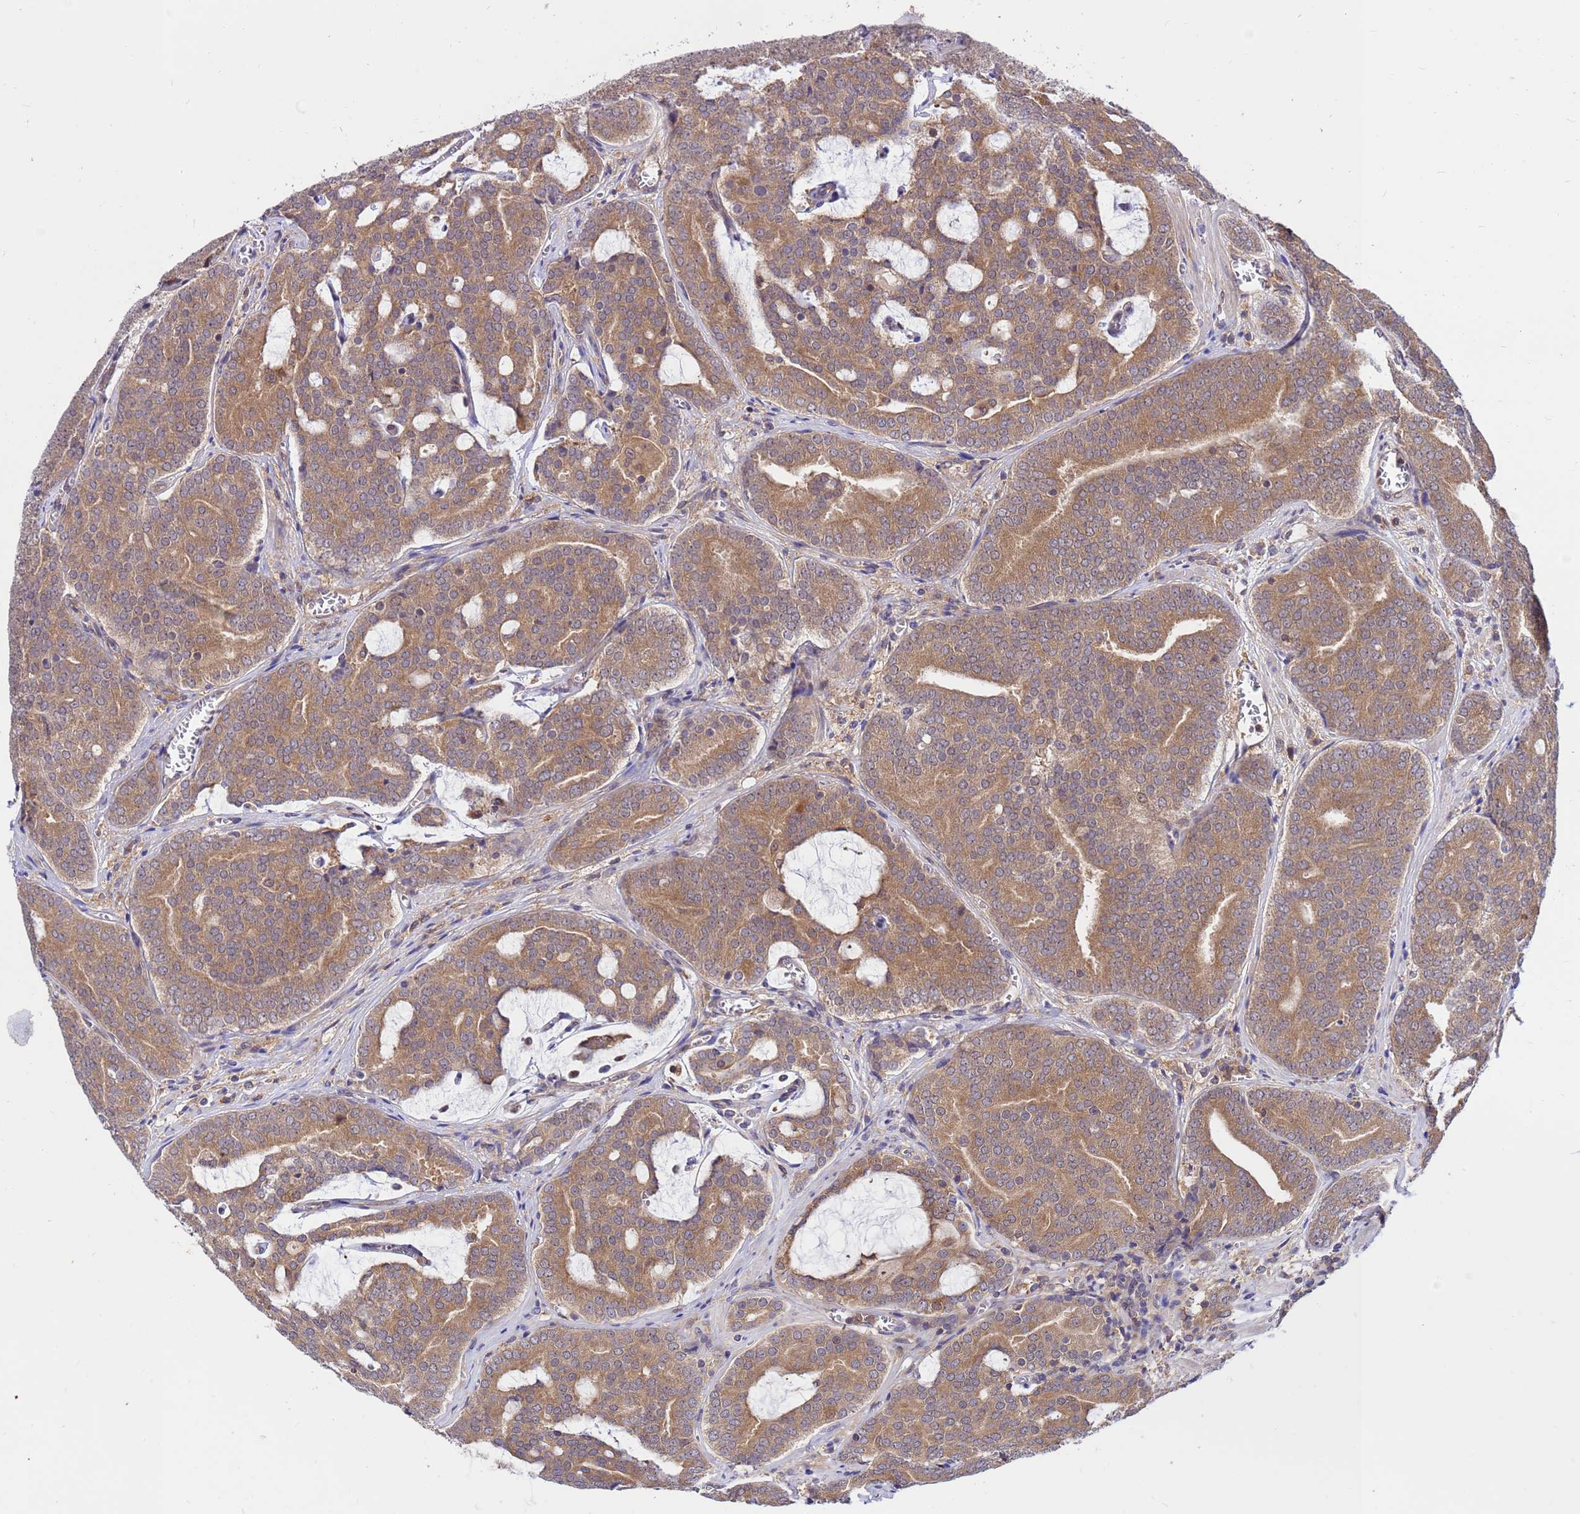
{"staining": {"intensity": "moderate", "quantity": ">75%", "location": "cytoplasmic/membranous"}, "tissue": "prostate cancer", "cell_type": "Tumor cells", "image_type": "cancer", "snomed": [{"axis": "morphology", "description": "Adenocarcinoma, High grade"}, {"axis": "topography", "description": "Prostate"}], "caption": "Immunohistochemical staining of human high-grade adenocarcinoma (prostate) displays medium levels of moderate cytoplasmic/membranous expression in approximately >75% of tumor cells. Immunohistochemistry stains the protein in brown and the nuclei are stained blue.", "gene": "GET3", "patient": {"sex": "male", "age": 55}}